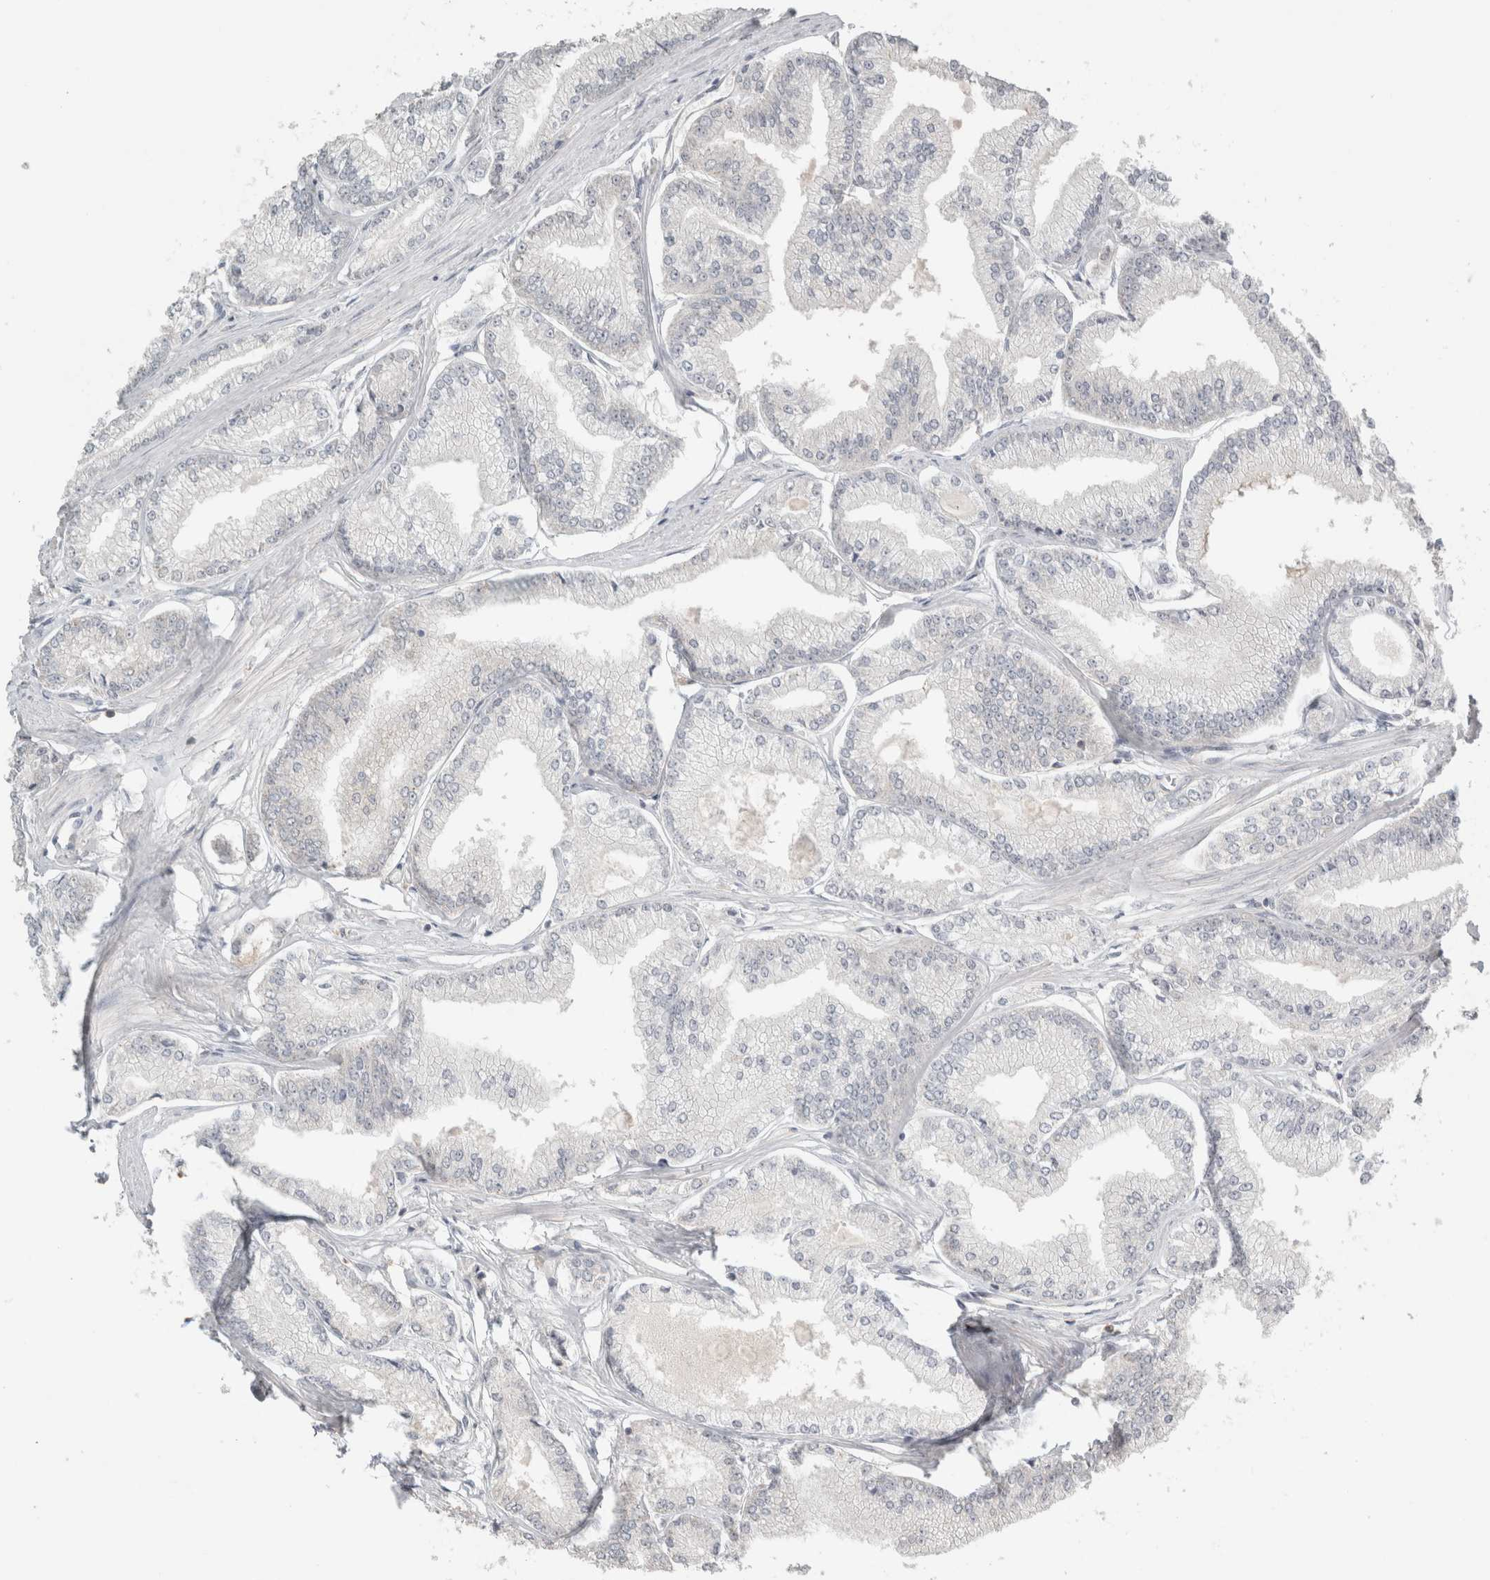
{"staining": {"intensity": "negative", "quantity": "none", "location": "none"}, "tissue": "prostate cancer", "cell_type": "Tumor cells", "image_type": "cancer", "snomed": [{"axis": "morphology", "description": "Adenocarcinoma, Low grade"}, {"axis": "topography", "description": "Prostate"}], "caption": "An image of human prostate low-grade adenocarcinoma is negative for staining in tumor cells.", "gene": "TRAT1", "patient": {"sex": "male", "age": 52}}